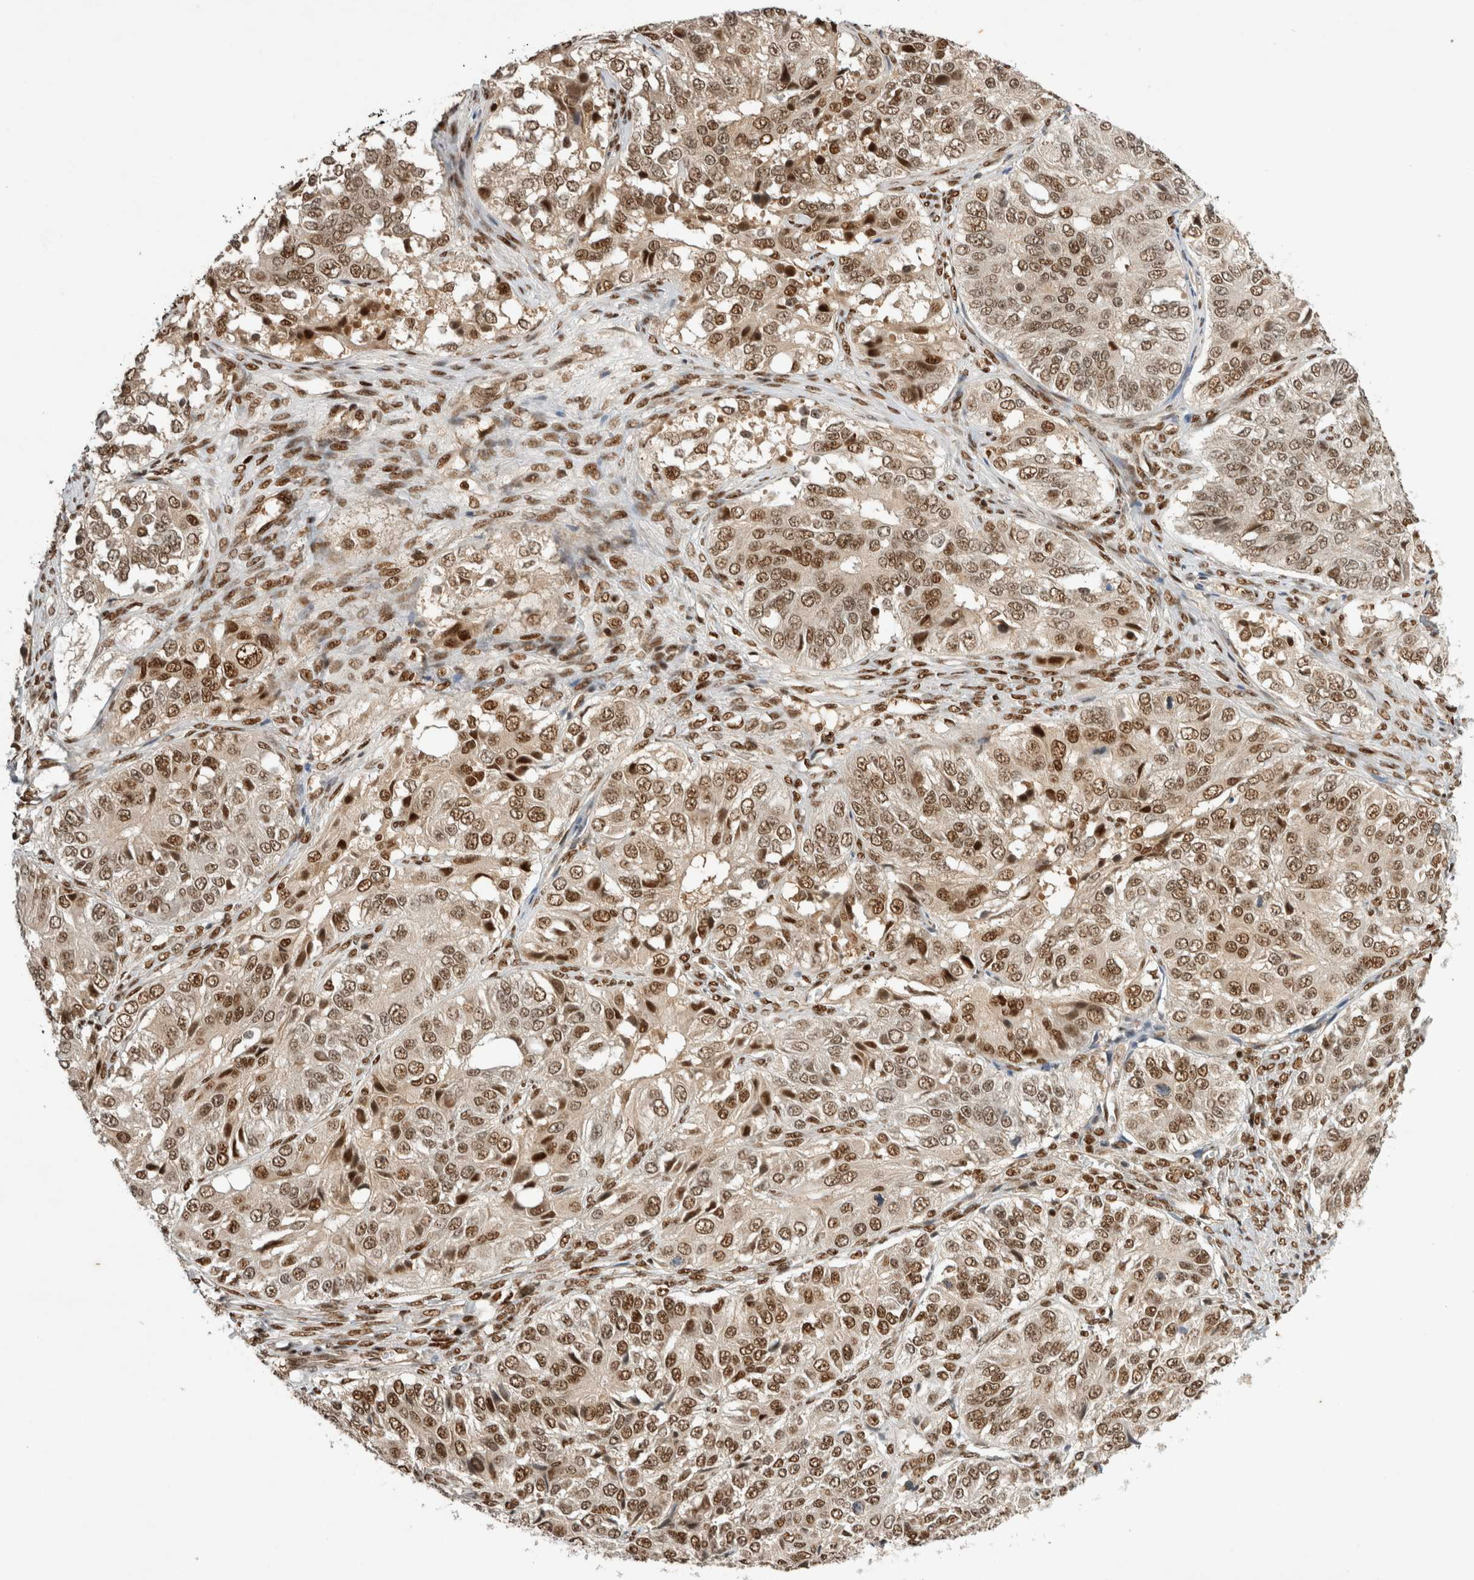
{"staining": {"intensity": "moderate", "quantity": ">75%", "location": "nuclear"}, "tissue": "ovarian cancer", "cell_type": "Tumor cells", "image_type": "cancer", "snomed": [{"axis": "morphology", "description": "Carcinoma, endometroid"}, {"axis": "topography", "description": "Ovary"}], "caption": "Brown immunohistochemical staining in human ovarian cancer reveals moderate nuclear expression in approximately >75% of tumor cells.", "gene": "SNRNP40", "patient": {"sex": "female", "age": 51}}